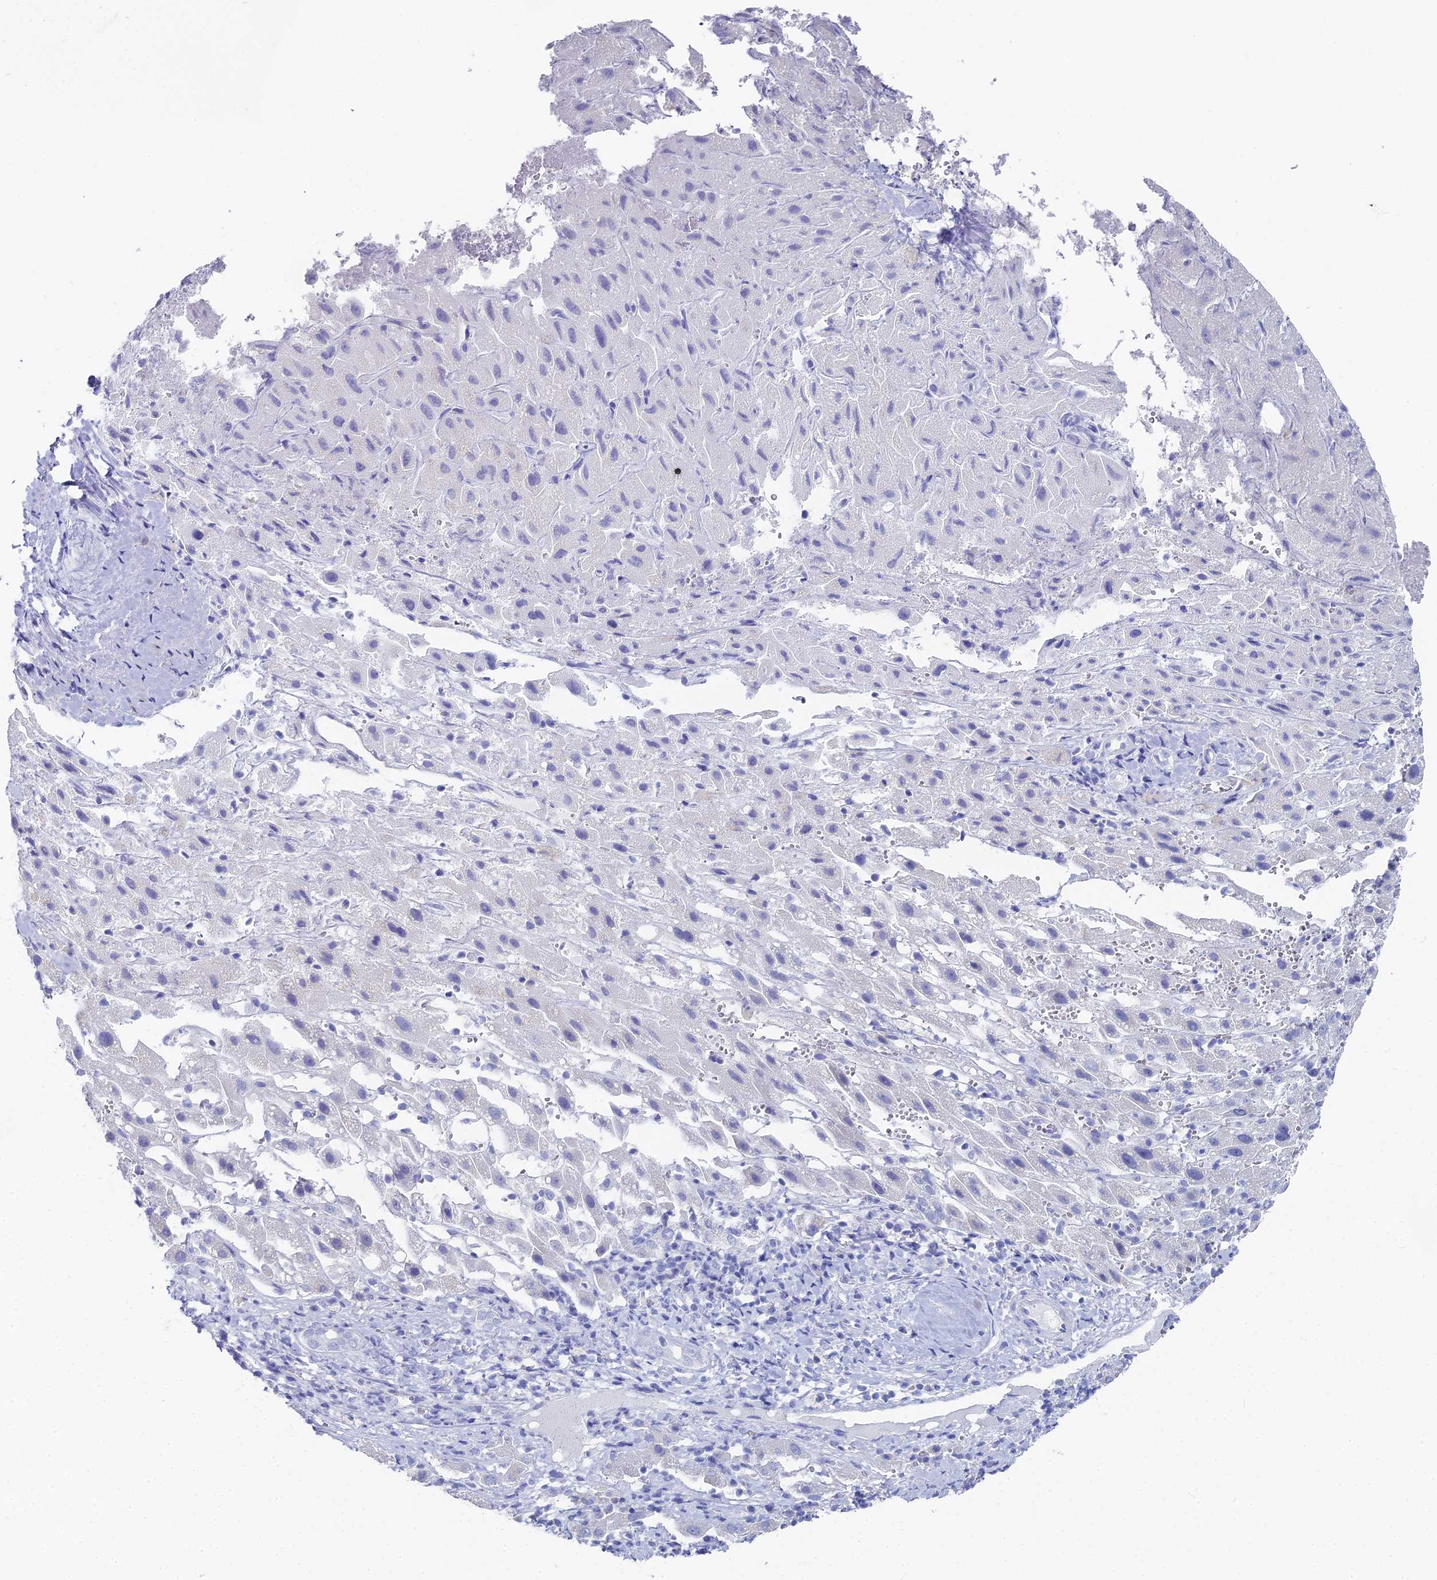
{"staining": {"intensity": "negative", "quantity": "none", "location": "none"}, "tissue": "liver cancer", "cell_type": "Tumor cells", "image_type": "cancer", "snomed": [{"axis": "morphology", "description": "Carcinoma, Hepatocellular, NOS"}, {"axis": "topography", "description": "Liver"}], "caption": "An immunohistochemistry (IHC) photomicrograph of liver cancer is shown. There is no staining in tumor cells of liver cancer.", "gene": "ALPP", "patient": {"sex": "female", "age": 58}}